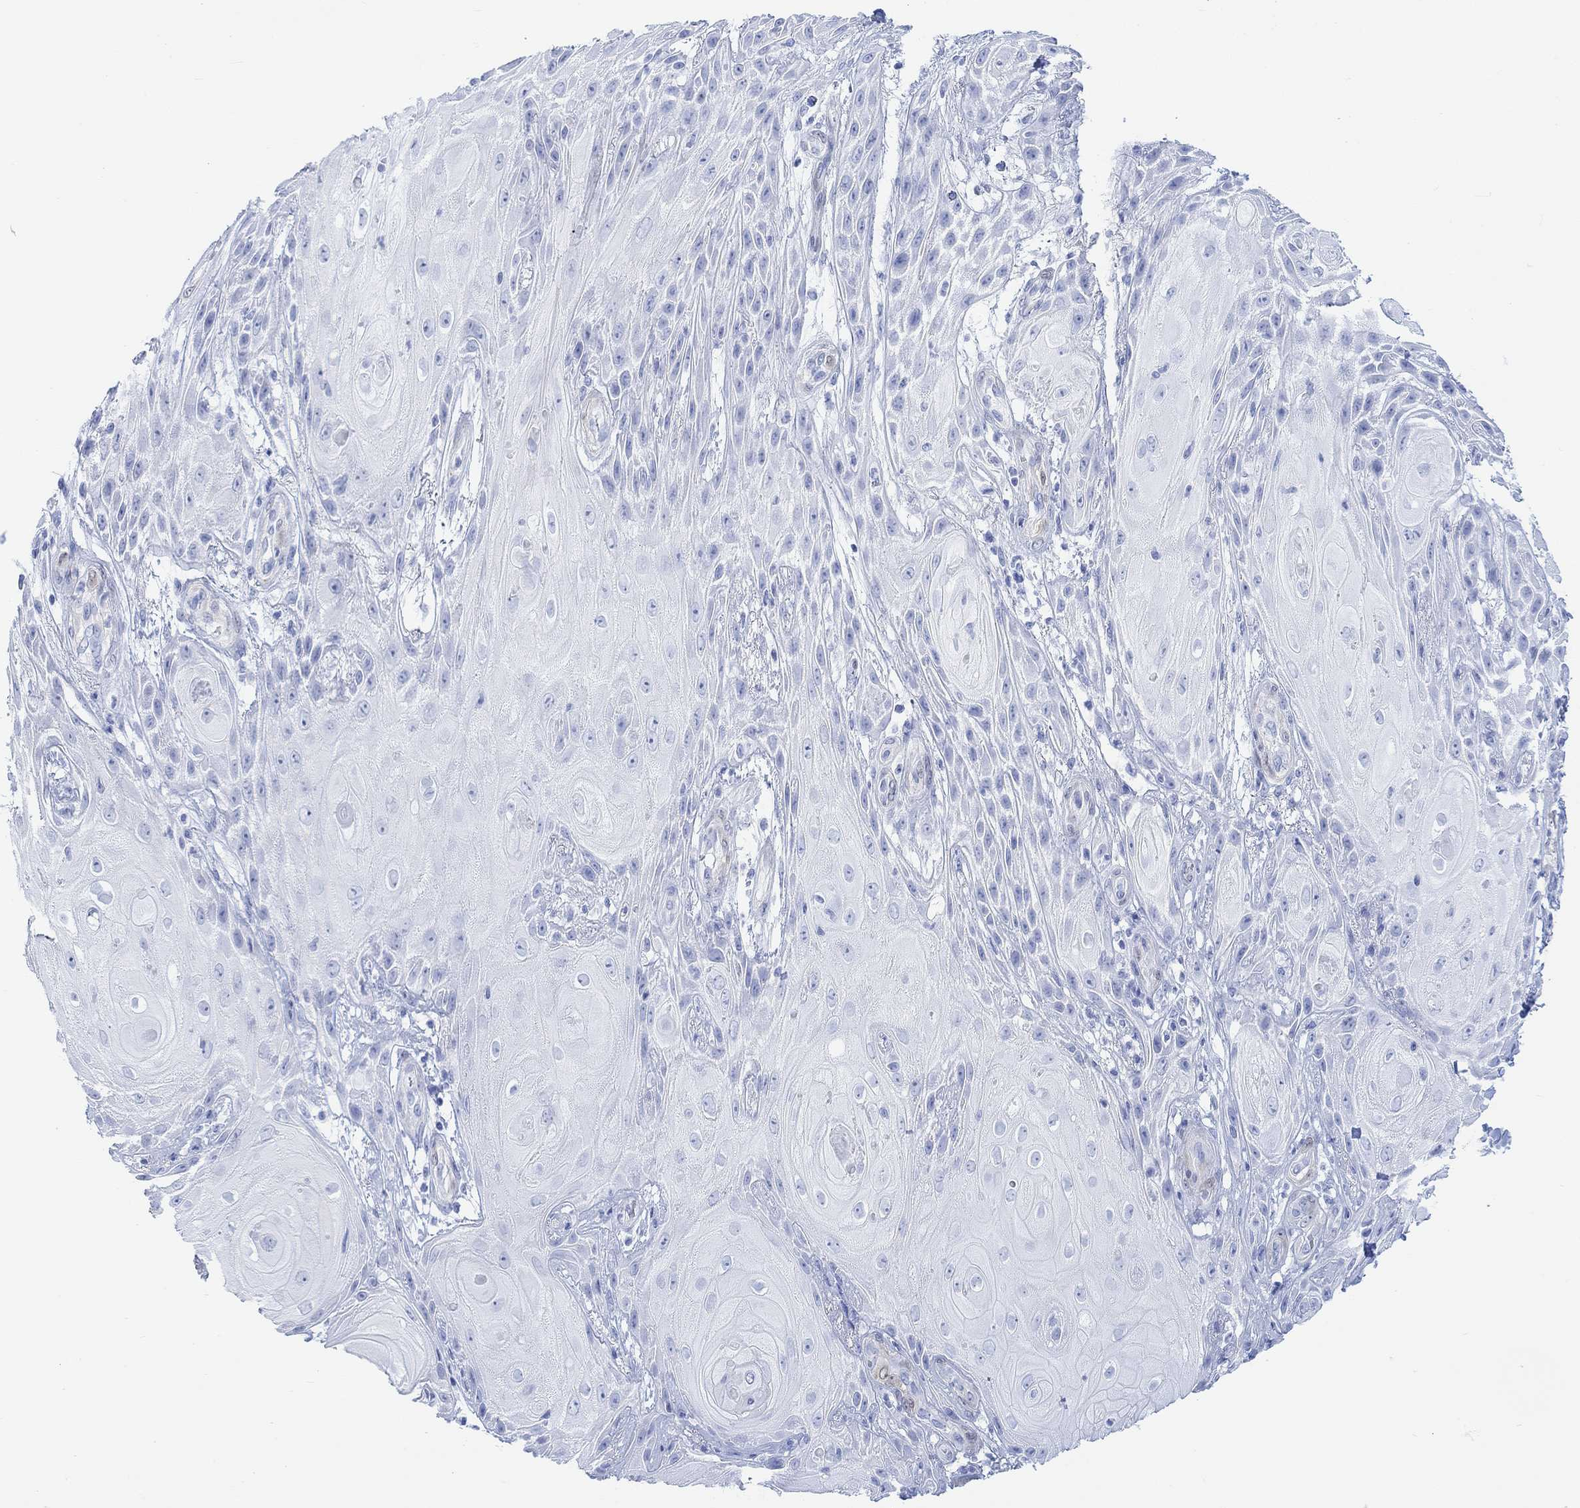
{"staining": {"intensity": "negative", "quantity": "none", "location": "none"}, "tissue": "skin cancer", "cell_type": "Tumor cells", "image_type": "cancer", "snomed": [{"axis": "morphology", "description": "Squamous cell carcinoma, NOS"}, {"axis": "topography", "description": "Skin"}], "caption": "Tumor cells are negative for protein expression in human skin cancer.", "gene": "TPPP3", "patient": {"sex": "male", "age": 62}}